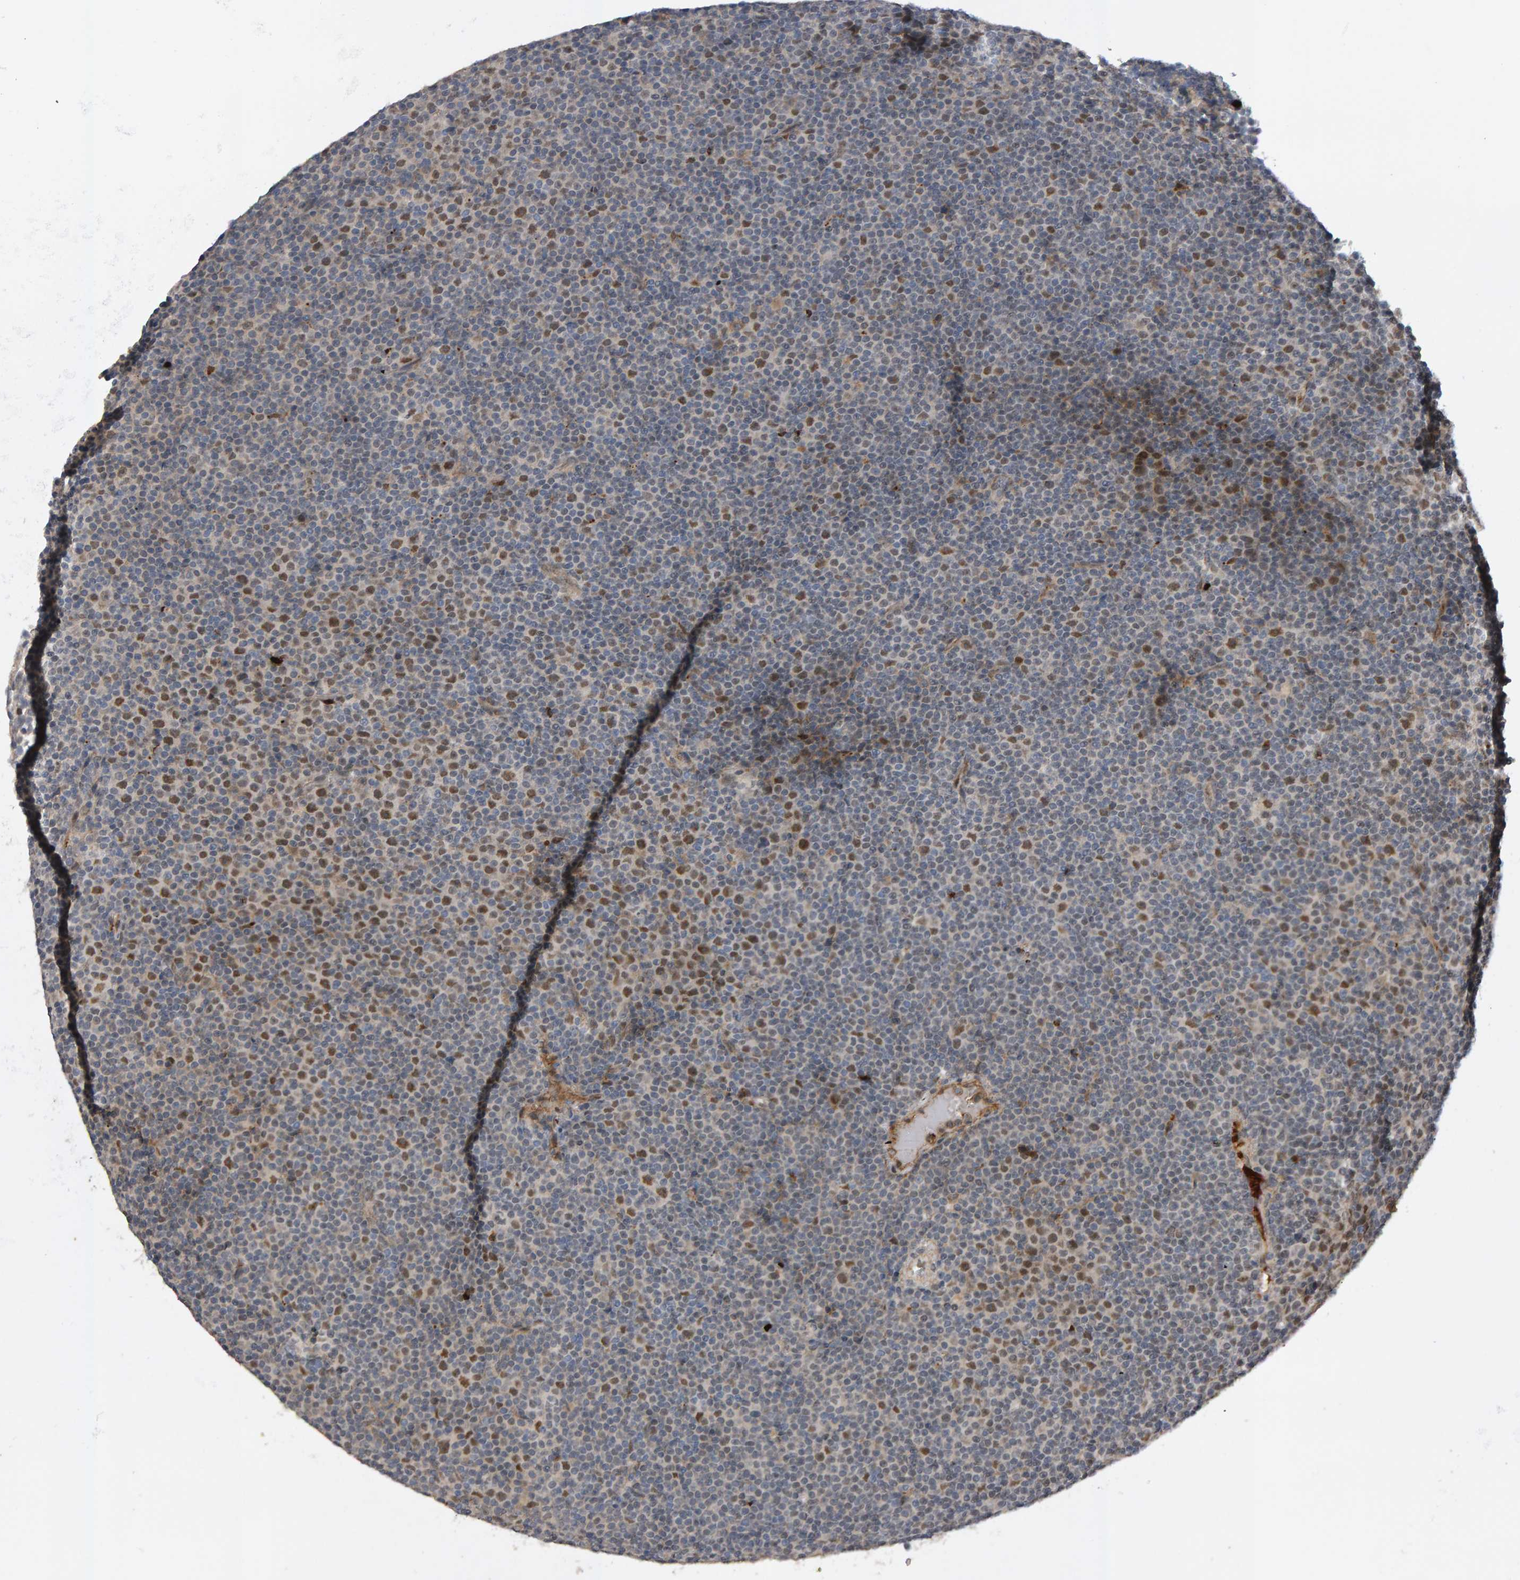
{"staining": {"intensity": "moderate", "quantity": "25%-75%", "location": "cytoplasmic/membranous,nuclear"}, "tissue": "lymphoma", "cell_type": "Tumor cells", "image_type": "cancer", "snomed": [{"axis": "morphology", "description": "Malignant lymphoma, non-Hodgkin's type, Low grade"}, {"axis": "topography", "description": "Lymph node"}], "caption": "DAB immunohistochemical staining of human lymphoma demonstrates moderate cytoplasmic/membranous and nuclear protein staining in about 25%-75% of tumor cells. The staining was performed using DAB (3,3'-diaminobenzidine) to visualize the protein expression in brown, while the nuclei were stained in blue with hematoxylin (Magnification: 20x).", "gene": "IPO8", "patient": {"sex": "female", "age": 67}}